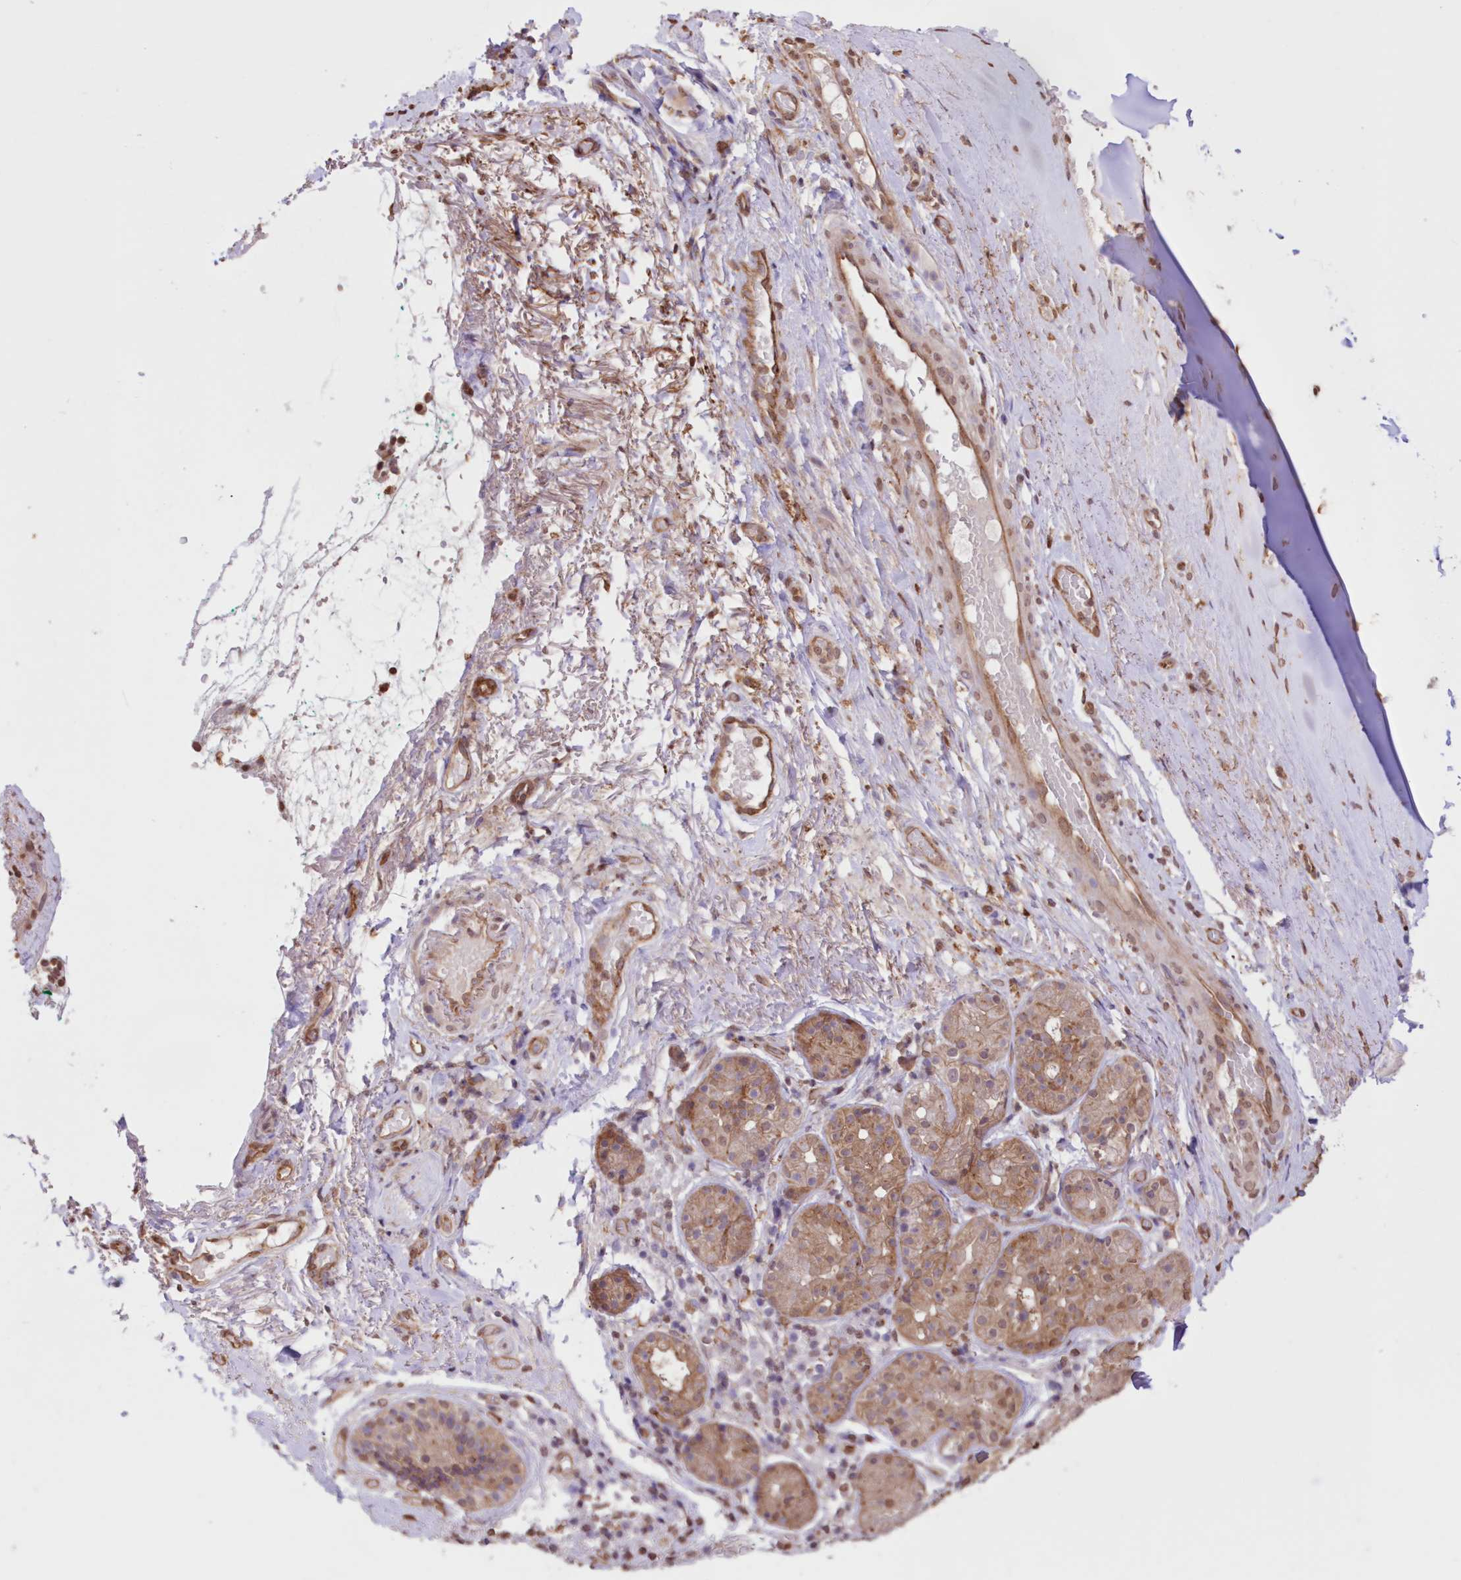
{"staining": {"intensity": "moderate", "quantity": ">75%", "location": "nuclear"}, "tissue": "soft tissue", "cell_type": "Chondrocytes", "image_type": "normal", "snomed": [{"axis": "morphology", "description": "Normal tissue, NOS"}, {"axis": "morphology", "description": "Basal cell carcinoma"}, {"axis": "topography", "description": "Cartilage tissue"}, {"axis": "topography", "description": "Nasopharynx"}, {"axis": "topography", "description": "Oral tissue"}], "caption": "Brown immunohistochemical staining in unremarkable human soft tissue reveals moderate nuclear expression in about >75% of chondrocytes.", "gene": "FCHO2", "patient": {"sex": "female", "age": 77}}